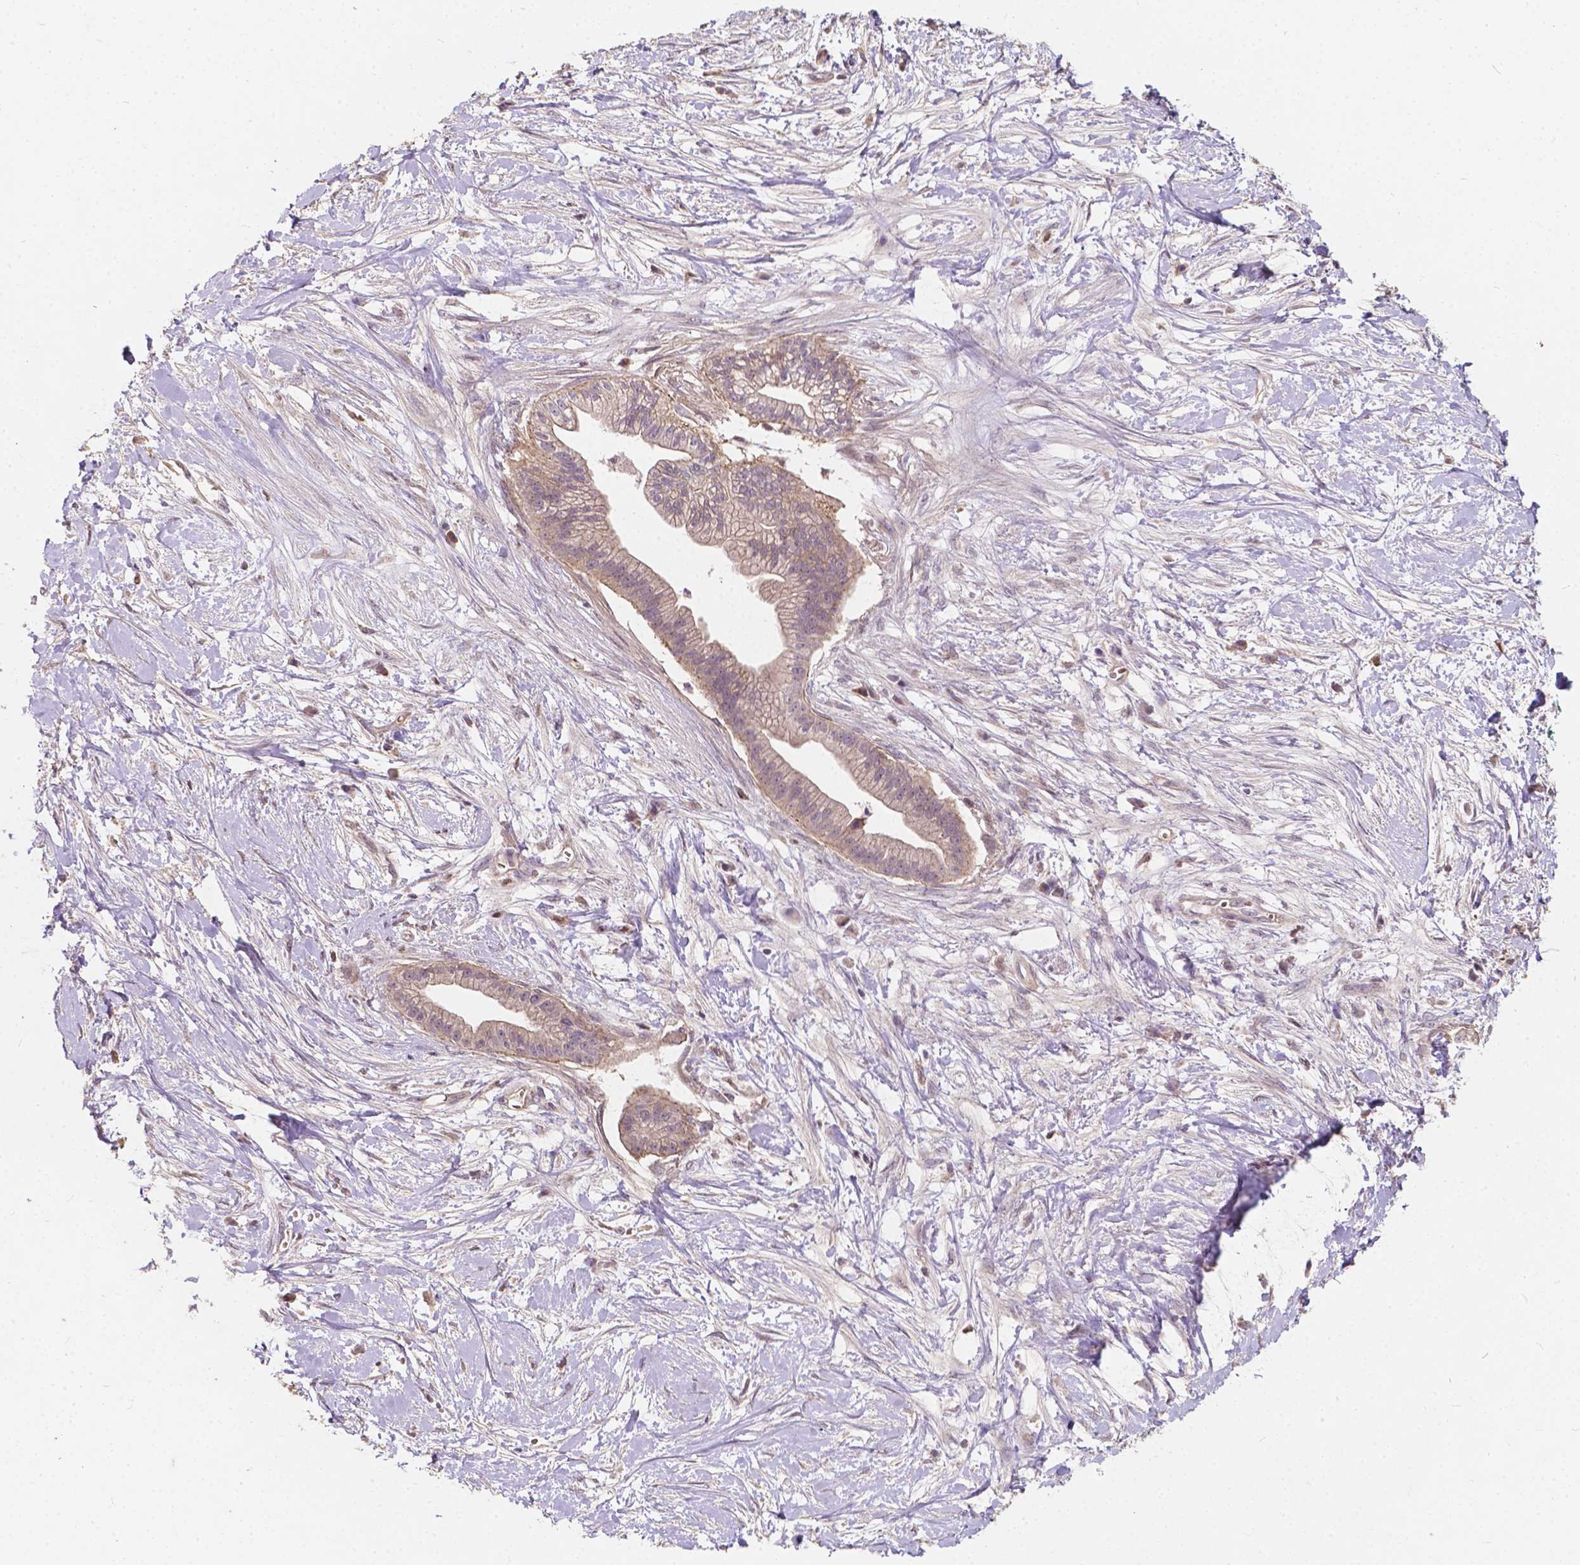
{"staining": {"intensity": "weak", "quantity": "25%-75%", "location": "cytoplasmic/membranous"}, "tissue": "pancreatic cancer", "cell_type": "Tumor cells", "image_type": "cancer", "snomed": [{"axis": "morphology", "description": "Normal tissue, NOS"}, {"axis": "morphology", "description": "Adenocarcinoma, NOS"}, {"axis": "topography", "description": "Lymph node"}, {"axis": "topography", "description": "Pancreas"}], "caption": "Immunohistochemical staining of pancreatic cancer displays low levels of weak cytoplasmic/membranous staining in about 25%-75% of tumor cells.", "gene": "DUSP16", "patient": {"sex": "female", "age": 58}}